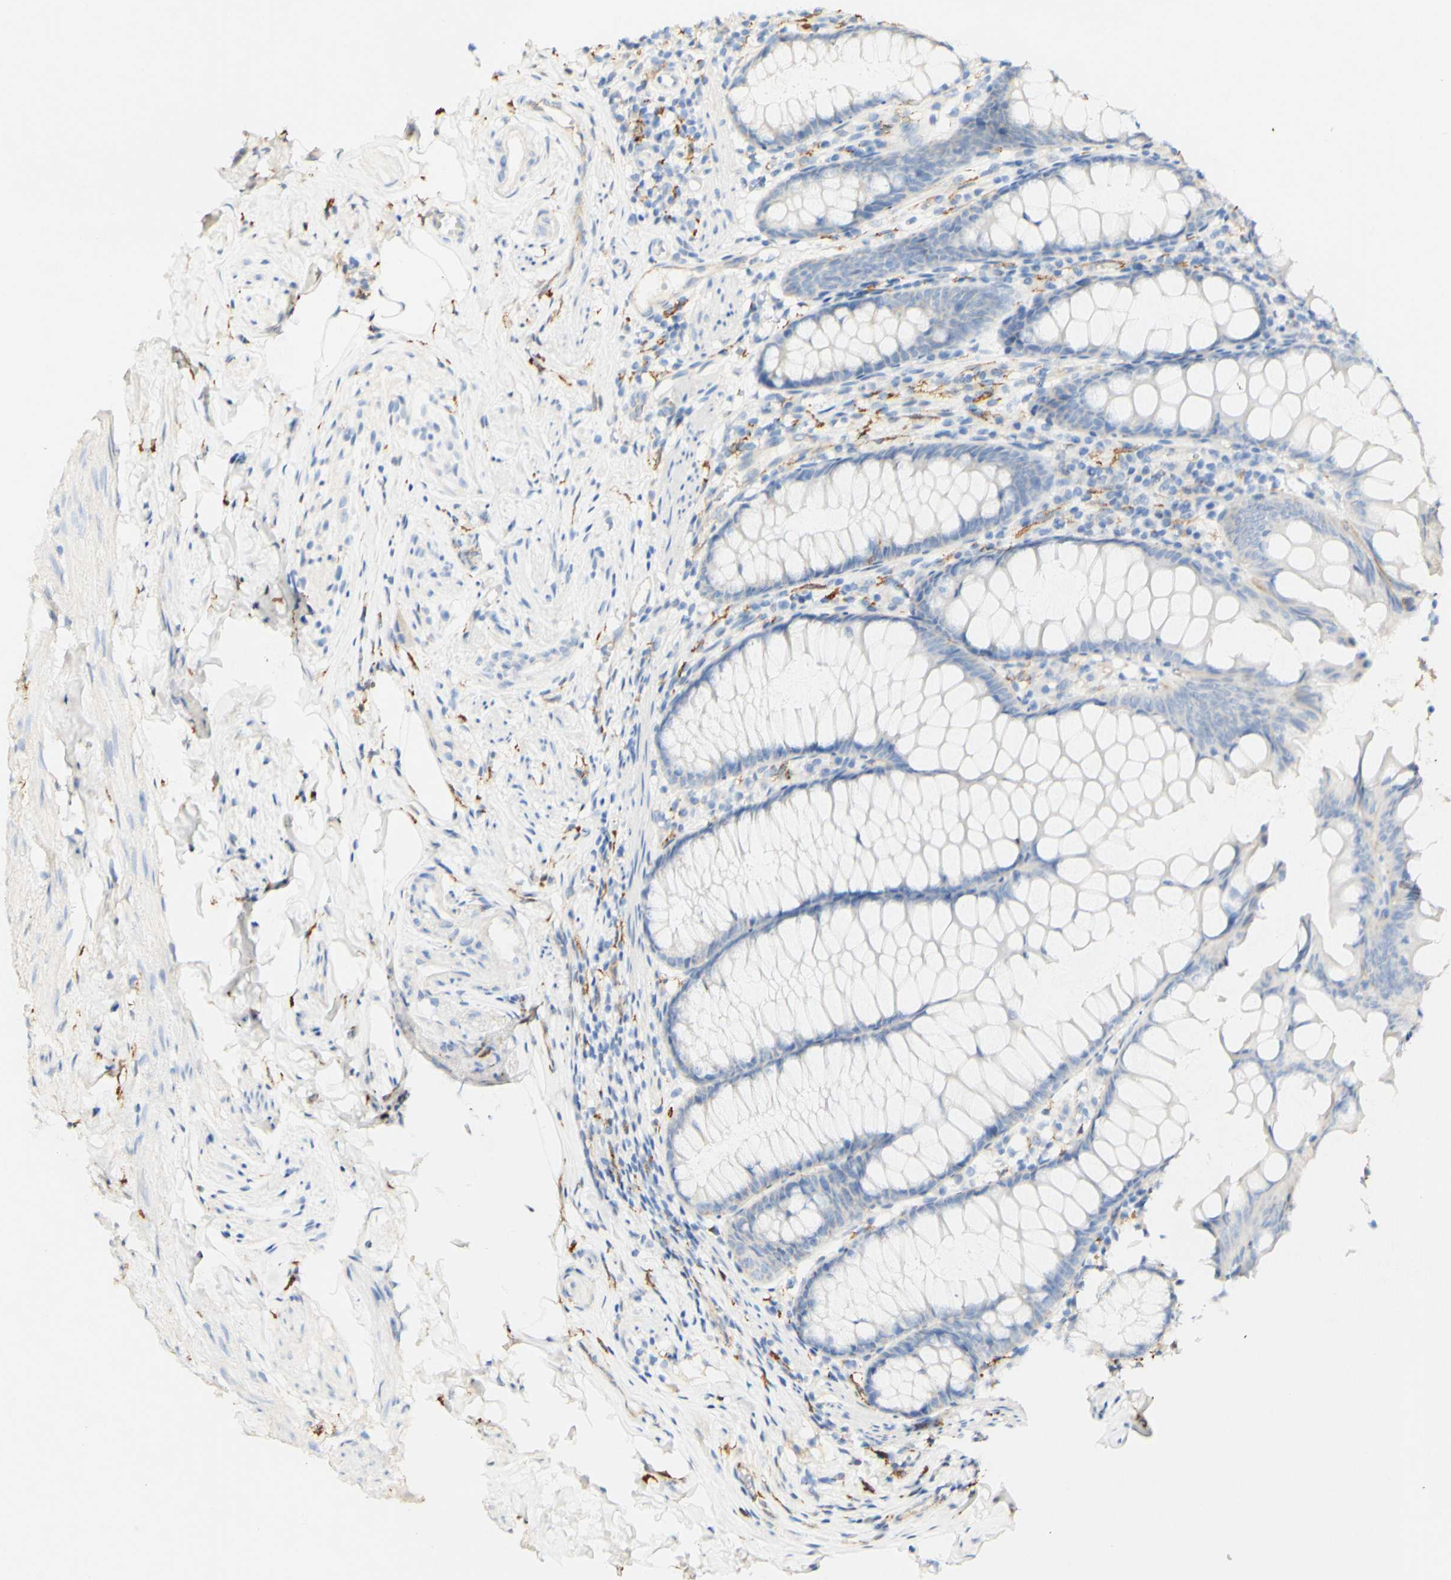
{"staining": {"intensity": "weak", "quantity": "25%-75%", "location": "cytoplasmic/membranous"}, "tissue": "appendix", "cell_type": "Glandular cells", "image_type": "normal", "snomed": [{"axis": "morphology", "description": "Normal tissue, NOS"}, {"axis": "topography", "description": "Appendix"}], "caption": "A histopathology image showing weak cytoplasmic/membranous positivity in about 25%-75% of glandular cells in benign appendix, as visualized by brown immunohistochemical staining.", "gene": "FCGRT", "patient": {"sex": "female", "age": 77}}